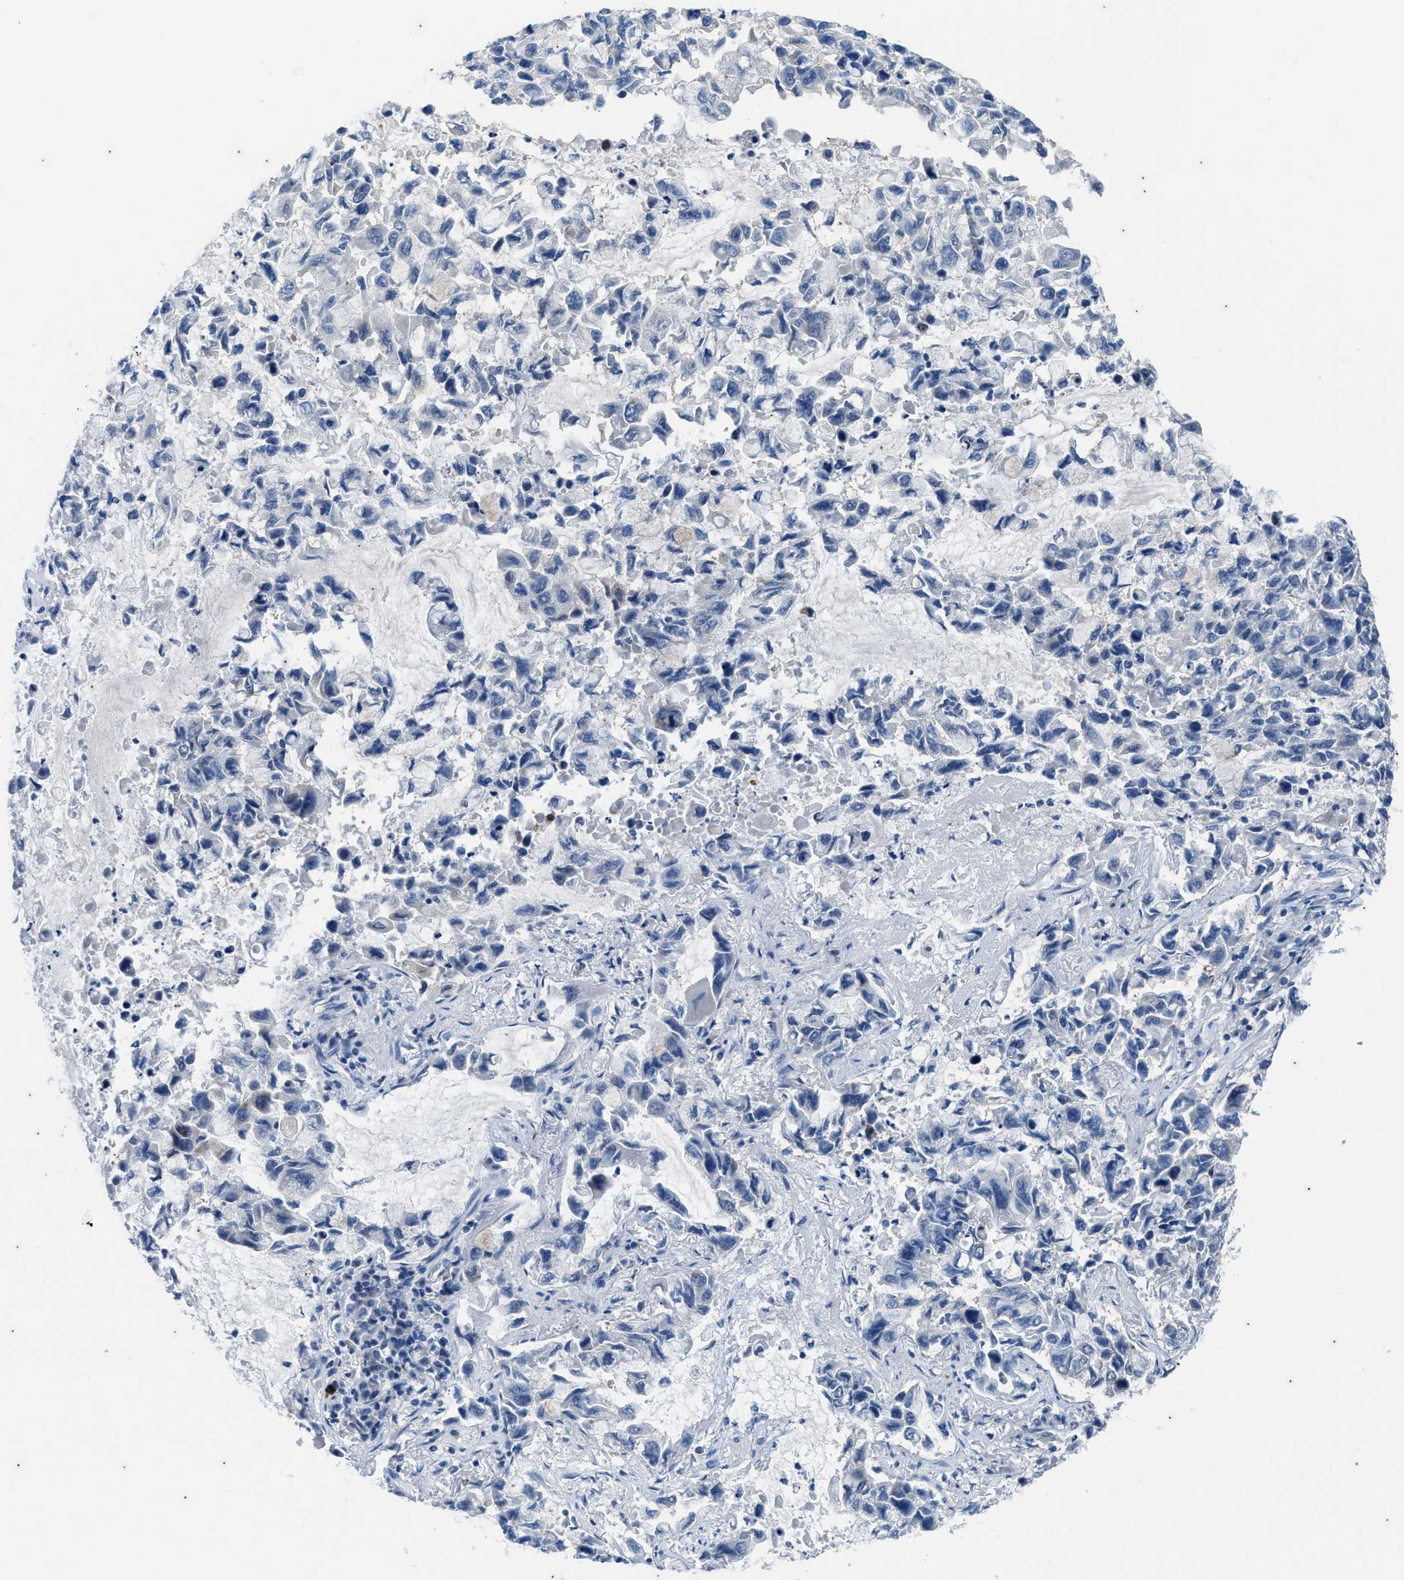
{"staining": {"intensity": "negative", "quantity": "none", "location": "none"}, "tissue": "lung cancer", "cell_type": "Tumor cells", "image_type": "cancer", "snomed": [{"axis": "morphology", "description": "Adenocarcinoma, NOS"}, {"axis": "topography", "description": "Lung"}], "caption": "Immunohistochemistry photomicrograph of neoplastic tissue: lung cancer (adenocarcinoma) stained with DAB (3,3'-diaminobenzidine) shows no significant protein positivity in tumor cells.", "gene": "KIF24", "patient": {"sex": "male", "age": 64}}